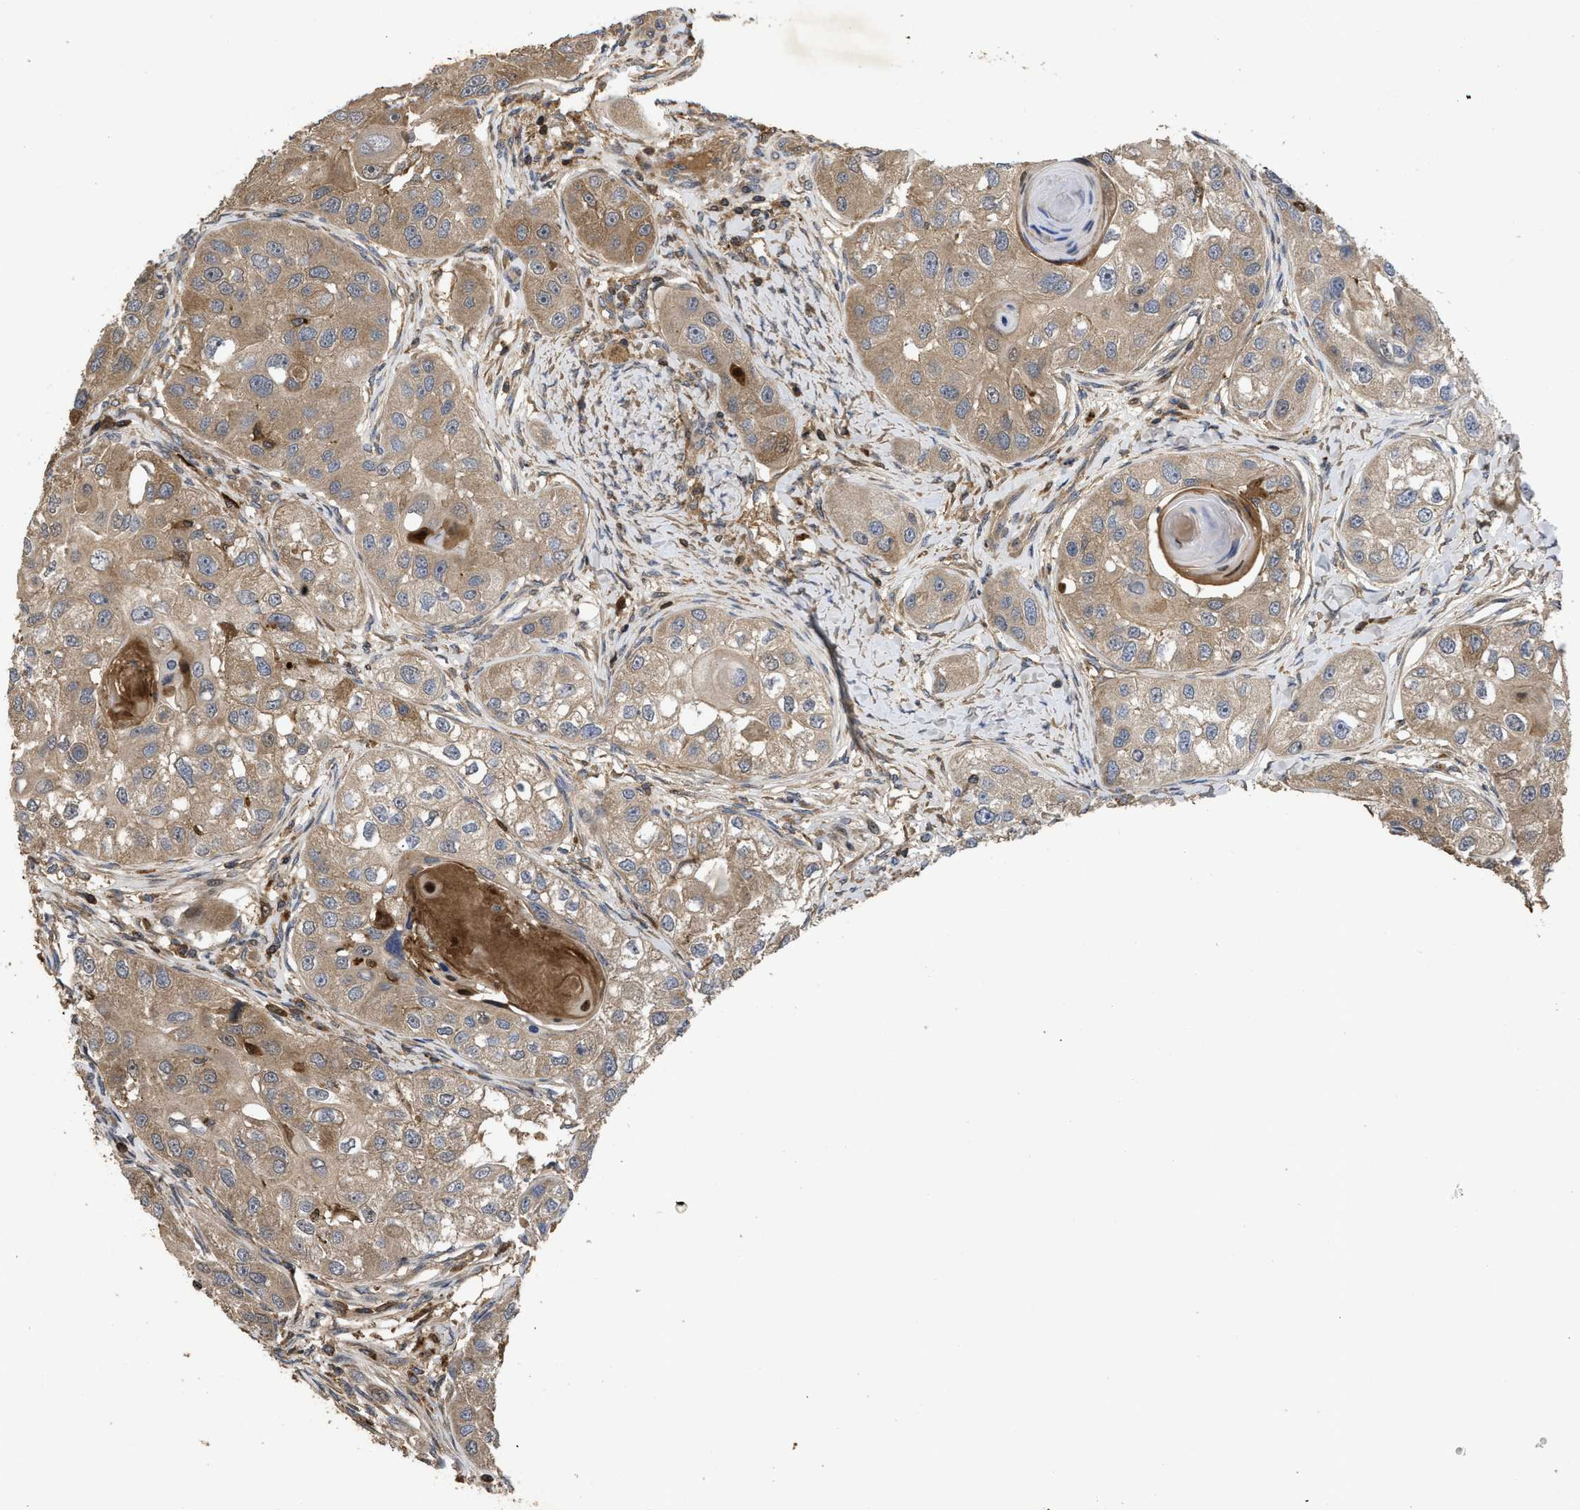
{"staining": {"intensity": "moderate", "quantity": ">75%", "location": "cytoplasmic/membranous"}, "tissue": "head and neck cancer", "cell_type": "Tumor cells", "image_type": "cancer", "snomed": [{"axis": "morphology", "description": "Normal tissue, NOS"}, {"axis": "morphology", "description": "Squamous cell carcinoma, NOS"}, {"axis": "topography", "description": "Skeletal muscle"}, {"axis": "topography", "description": "Head-Neck"}], "caption": "A photomicrograph showing moderate cytoplasmic/membranous positivity in approximately >75% of tumor cells in head and neck cancer, as visualized by brown immunohistochemical staining.", "gene": "CBR3", "patient": {"sex": "male", "age": 51}}